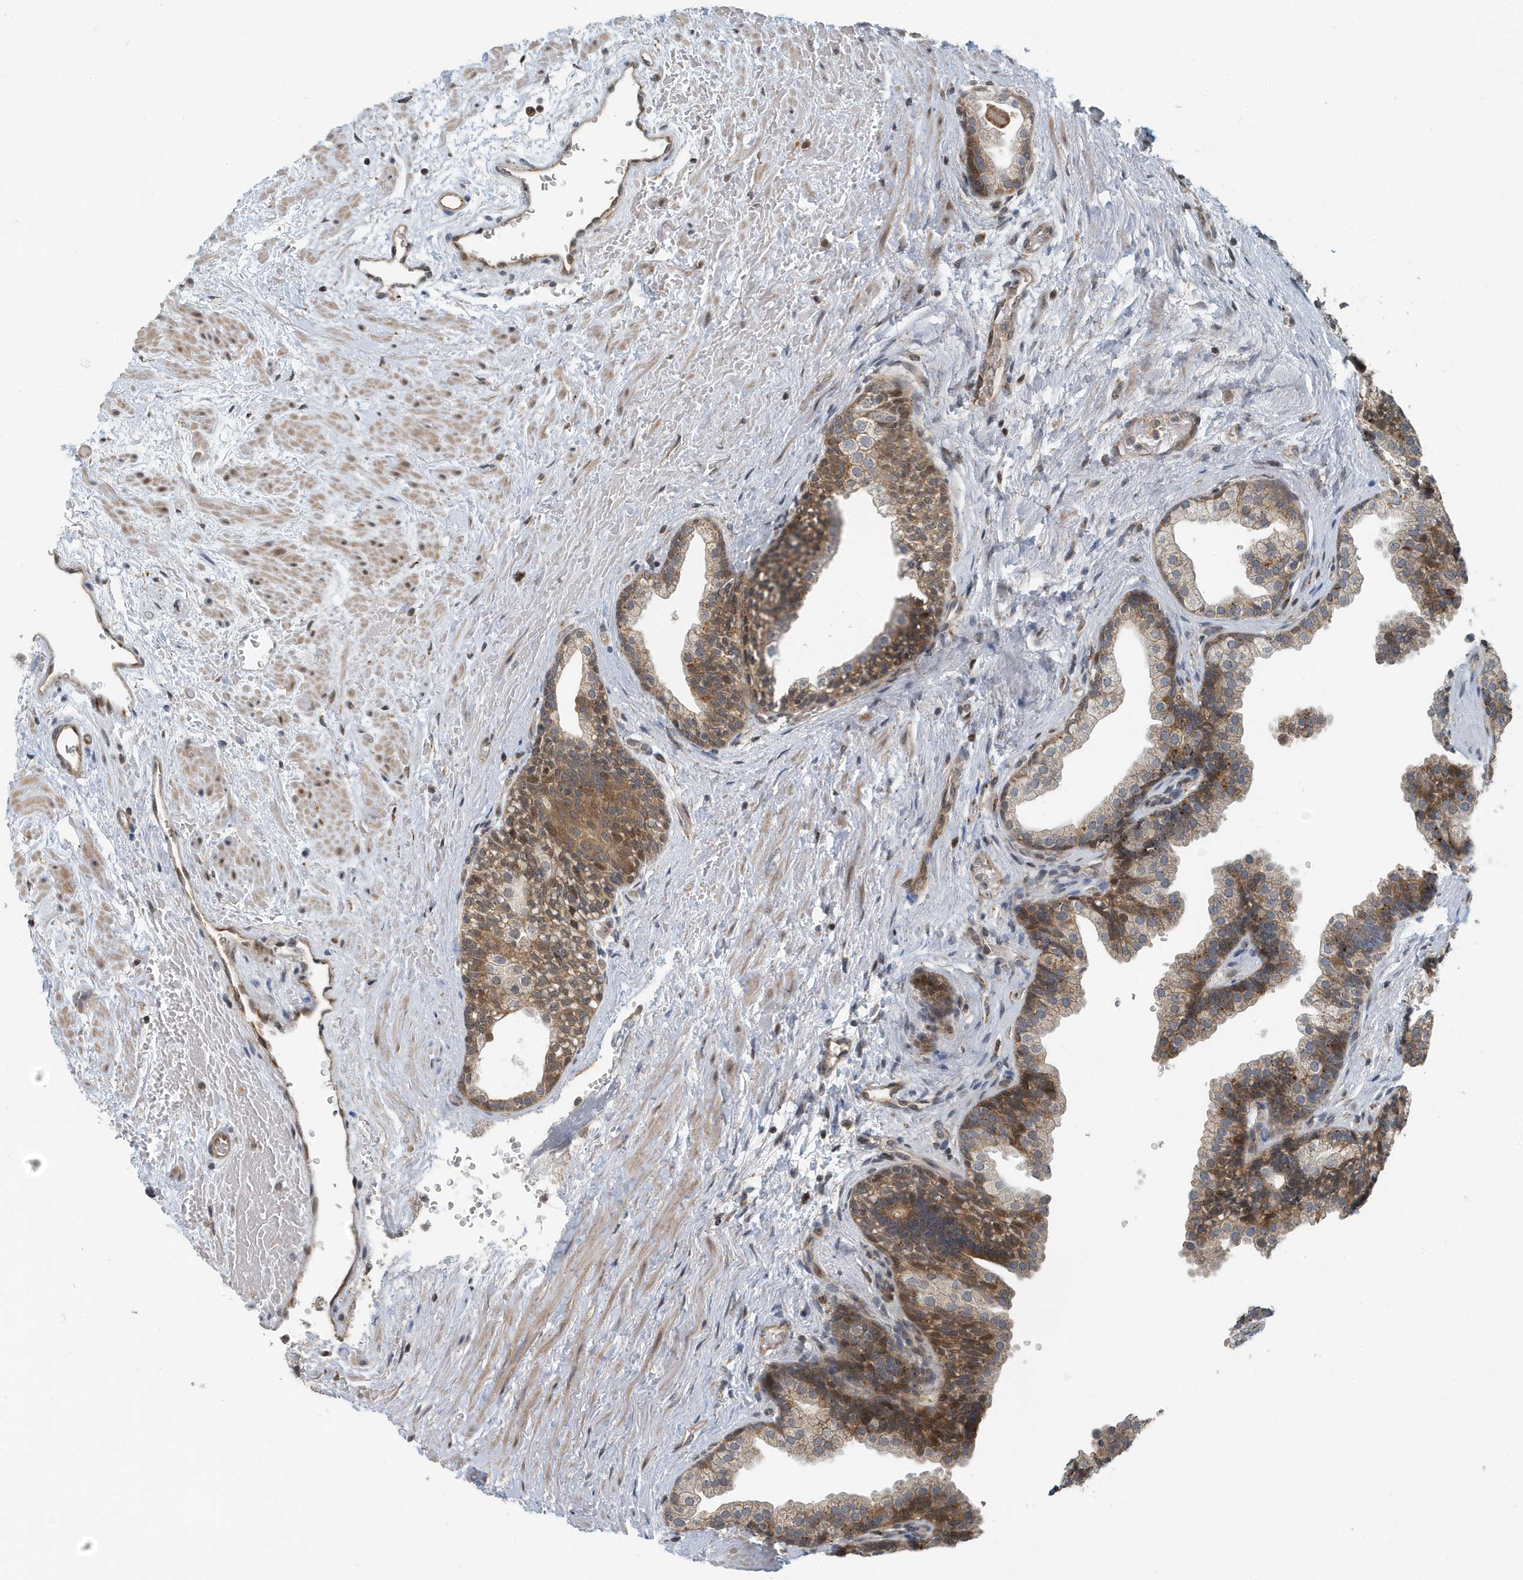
{"staining": {"intensity": "moderate", "quantity": "25%-75%", "location": "cytoplasmic/membranous"}, "tissue": "prostate", "cell_type": "Glandular cells", "image_type": "normal", "snomed": [{"axis": "morphology", "description": "Normal tissue, NOS"}, {"axis": "topography", "description": "Prostate"}], "caption": "Unremarkable prostate shows moderate cytoplasmic/membranous expression in approximately 25%-75% of glandular cells, visualized by immunohistochemistry. (DAB (3,3'-diaminobenzidine) IHC, brown staining for protein, blue staining for nuclei).", "gene": "KIF15", "patient": {"sex": "male", "age": 48}}